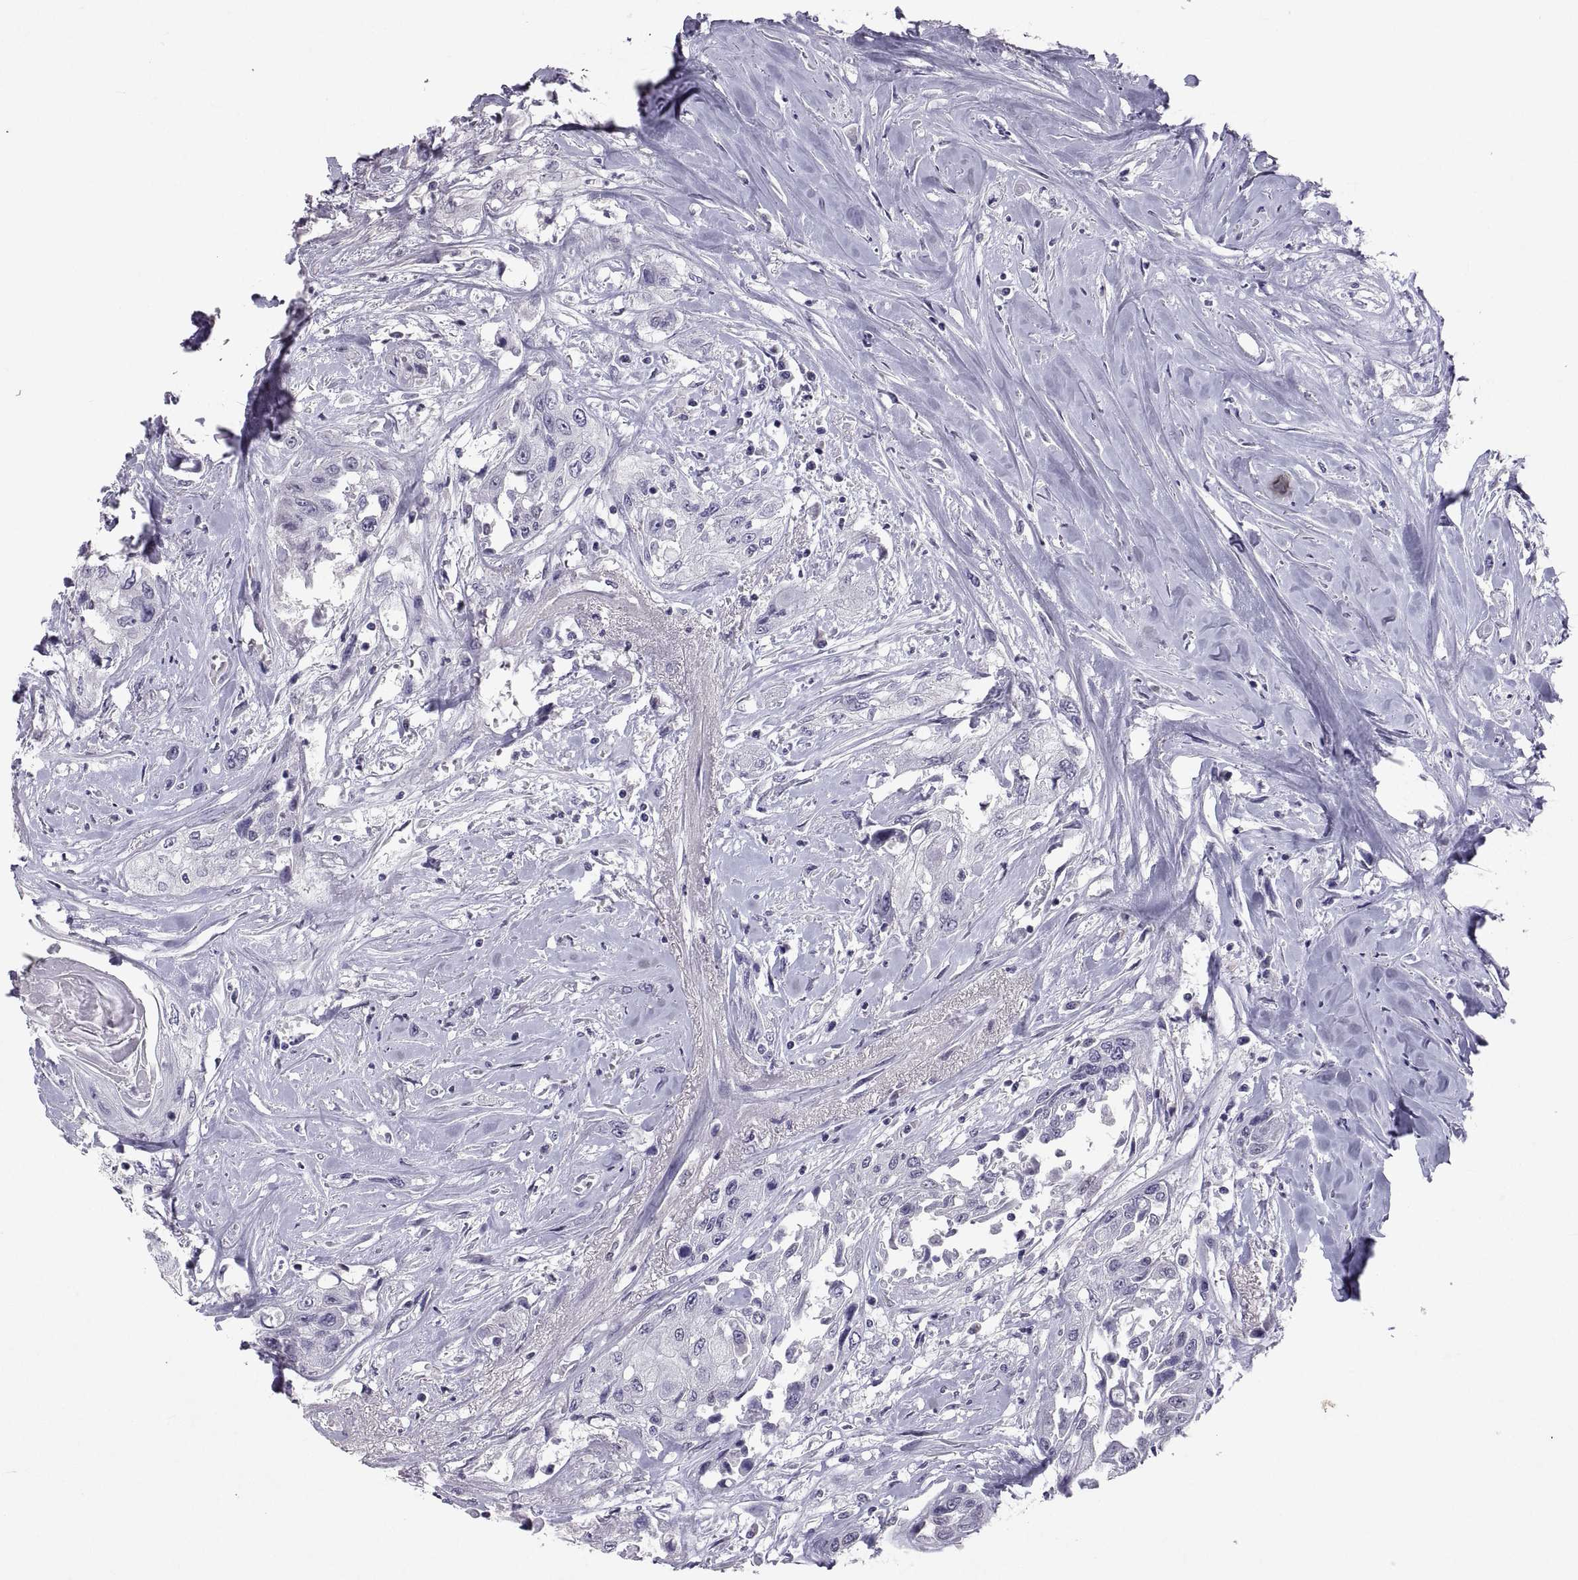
{"staining": {"intensity": "negative", "quantity": "none", "location": "none"}, "tissue": "head and neck cancer", "cell_type": "Tumor cells", "image_type": "cancer", "snomed": [{"axis": "morphology", "description": "Normal tissue, NOS"}, {"axis": "morphology", "description": "Squamous cell carcinoma, NOS"}, {"axis": "topography", "description": "Oral tissue"}, {"axis": "topography", "description": "Peripheral nerve tissue"}, {"axis": "topography", "description": "Head-Neck"}], "caption": "A histopathology image of human squamous cell carcinoma (head and neck) is negative for staining in tumor cells. (Immunohistochemistry, brightfield microscopy, high magnification).", "gene": "SOX21", "patient": {"sex": "female", "age": 59}}